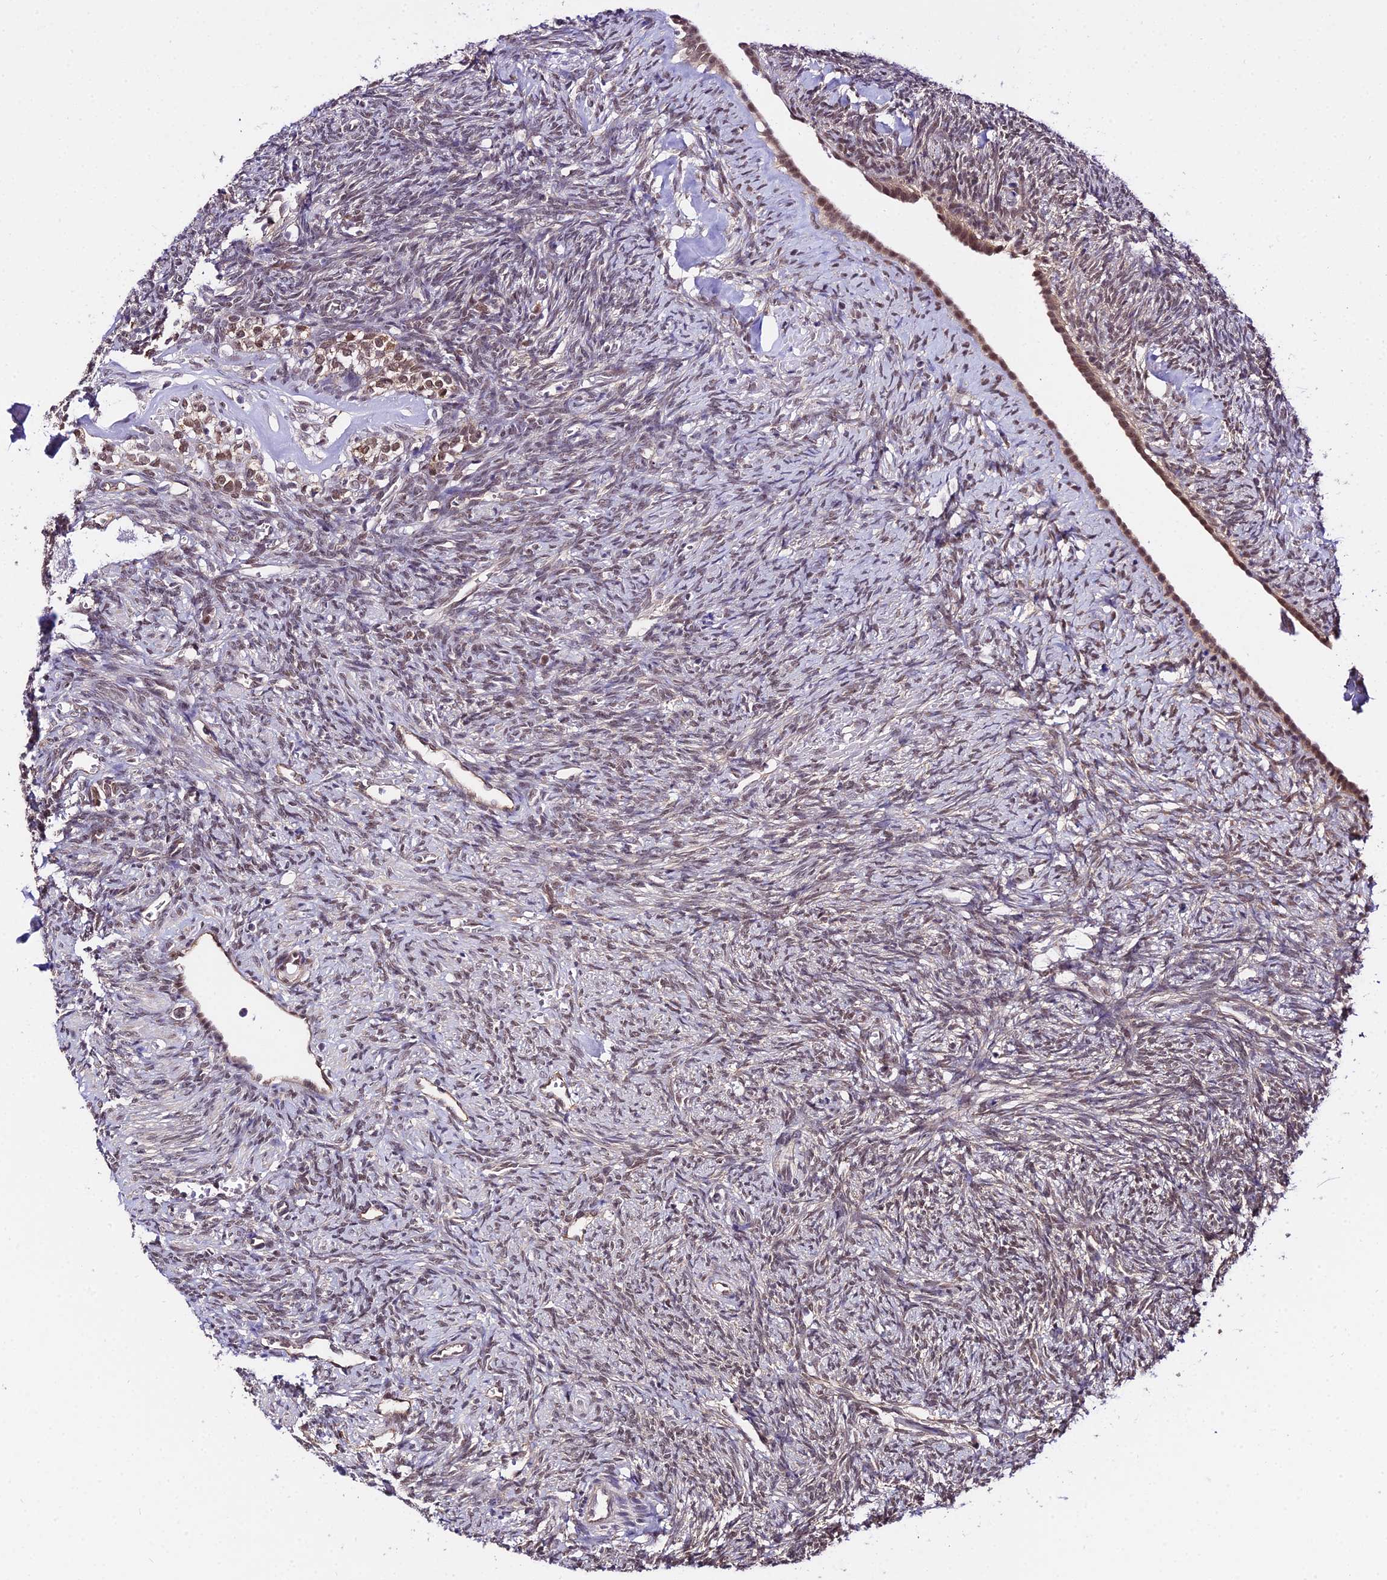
{"staining": {"intensity": "weak", "quantity": "25%-75%", "location": "nuclear"}, "tissue": "ovary", "cell_type": "Ovarian stroma cells", "image_type": "normal", "snomed": [{"axis": "morphology", "description": "Normal tissue, NOS"}, {"axis": "topography", "description": "Ovary"}], "caption": "Immunohistochemistry (DAB (3,3'-diaminobenzidine)) staining of unremarkable human ovary shows weak nuclear protein staining in about 25%-75% of ovarian stroma cells.", "gene": "POLR2I", "patient": {"sex": "female", "age": 41}}